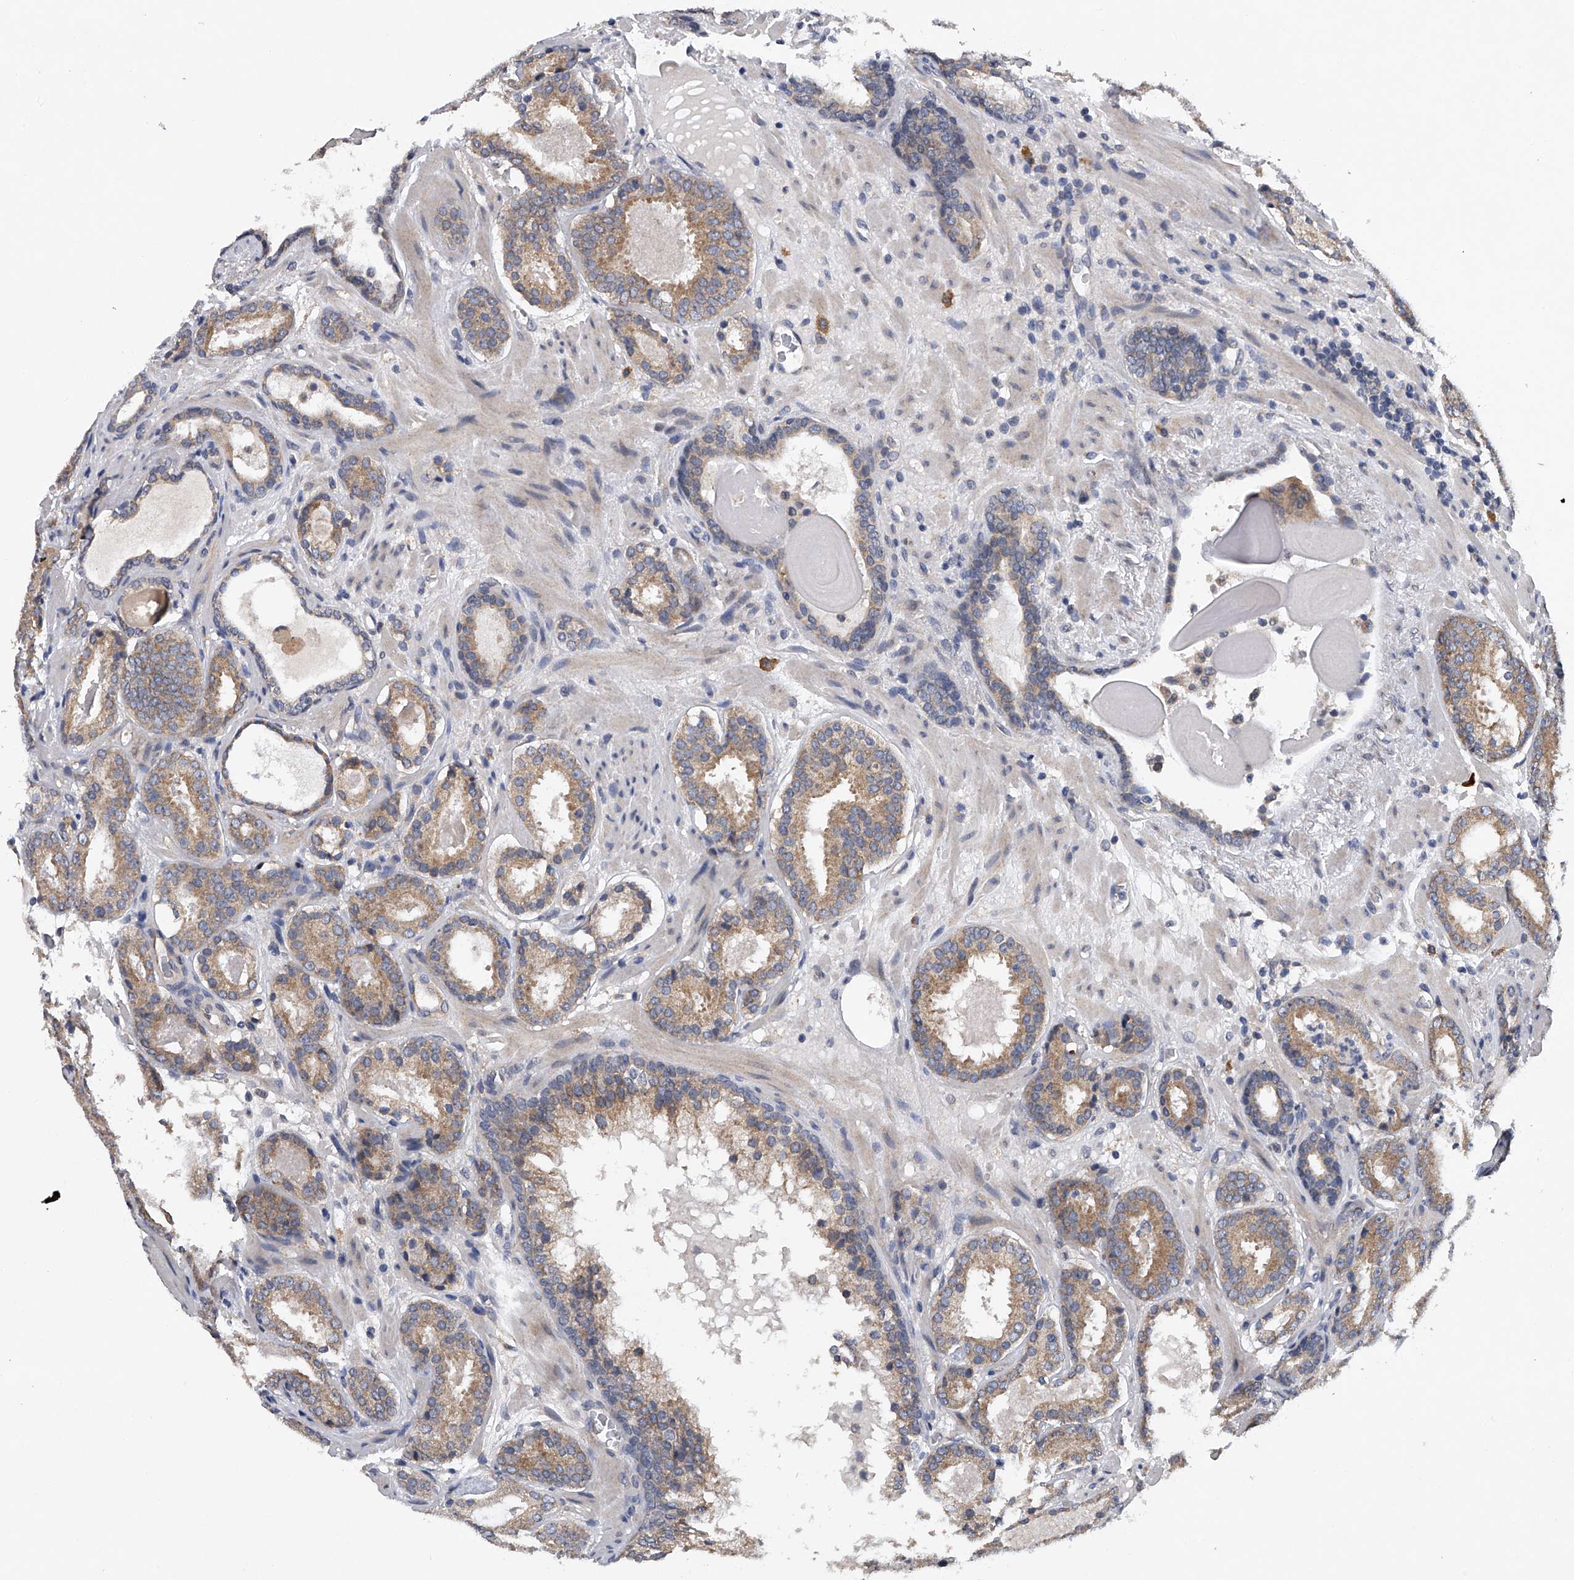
{"staining": {"intensity": "moderate", "quantity": ">75%", "location": "cytoplasmic/membranous"}, "tissue": "prostate cancer", "cell_type": "Tumor cells", "image_type": "cancer", "snomed": [{"axis": "morphology", "description": "Adenocarcinoma, Low grade"}, {"axis": "topography", "description": "Prostate"}], "caption": "Approximately >75% of tumor cells in prostate cancer (adenocarcinoma (low-grade)) reveal moderate cytoplasmic/membranous protein staining as visualized by brown immunohistochemical staining.", "gene": "RNF5", "patient": {"sex": "male", "age": 69}}